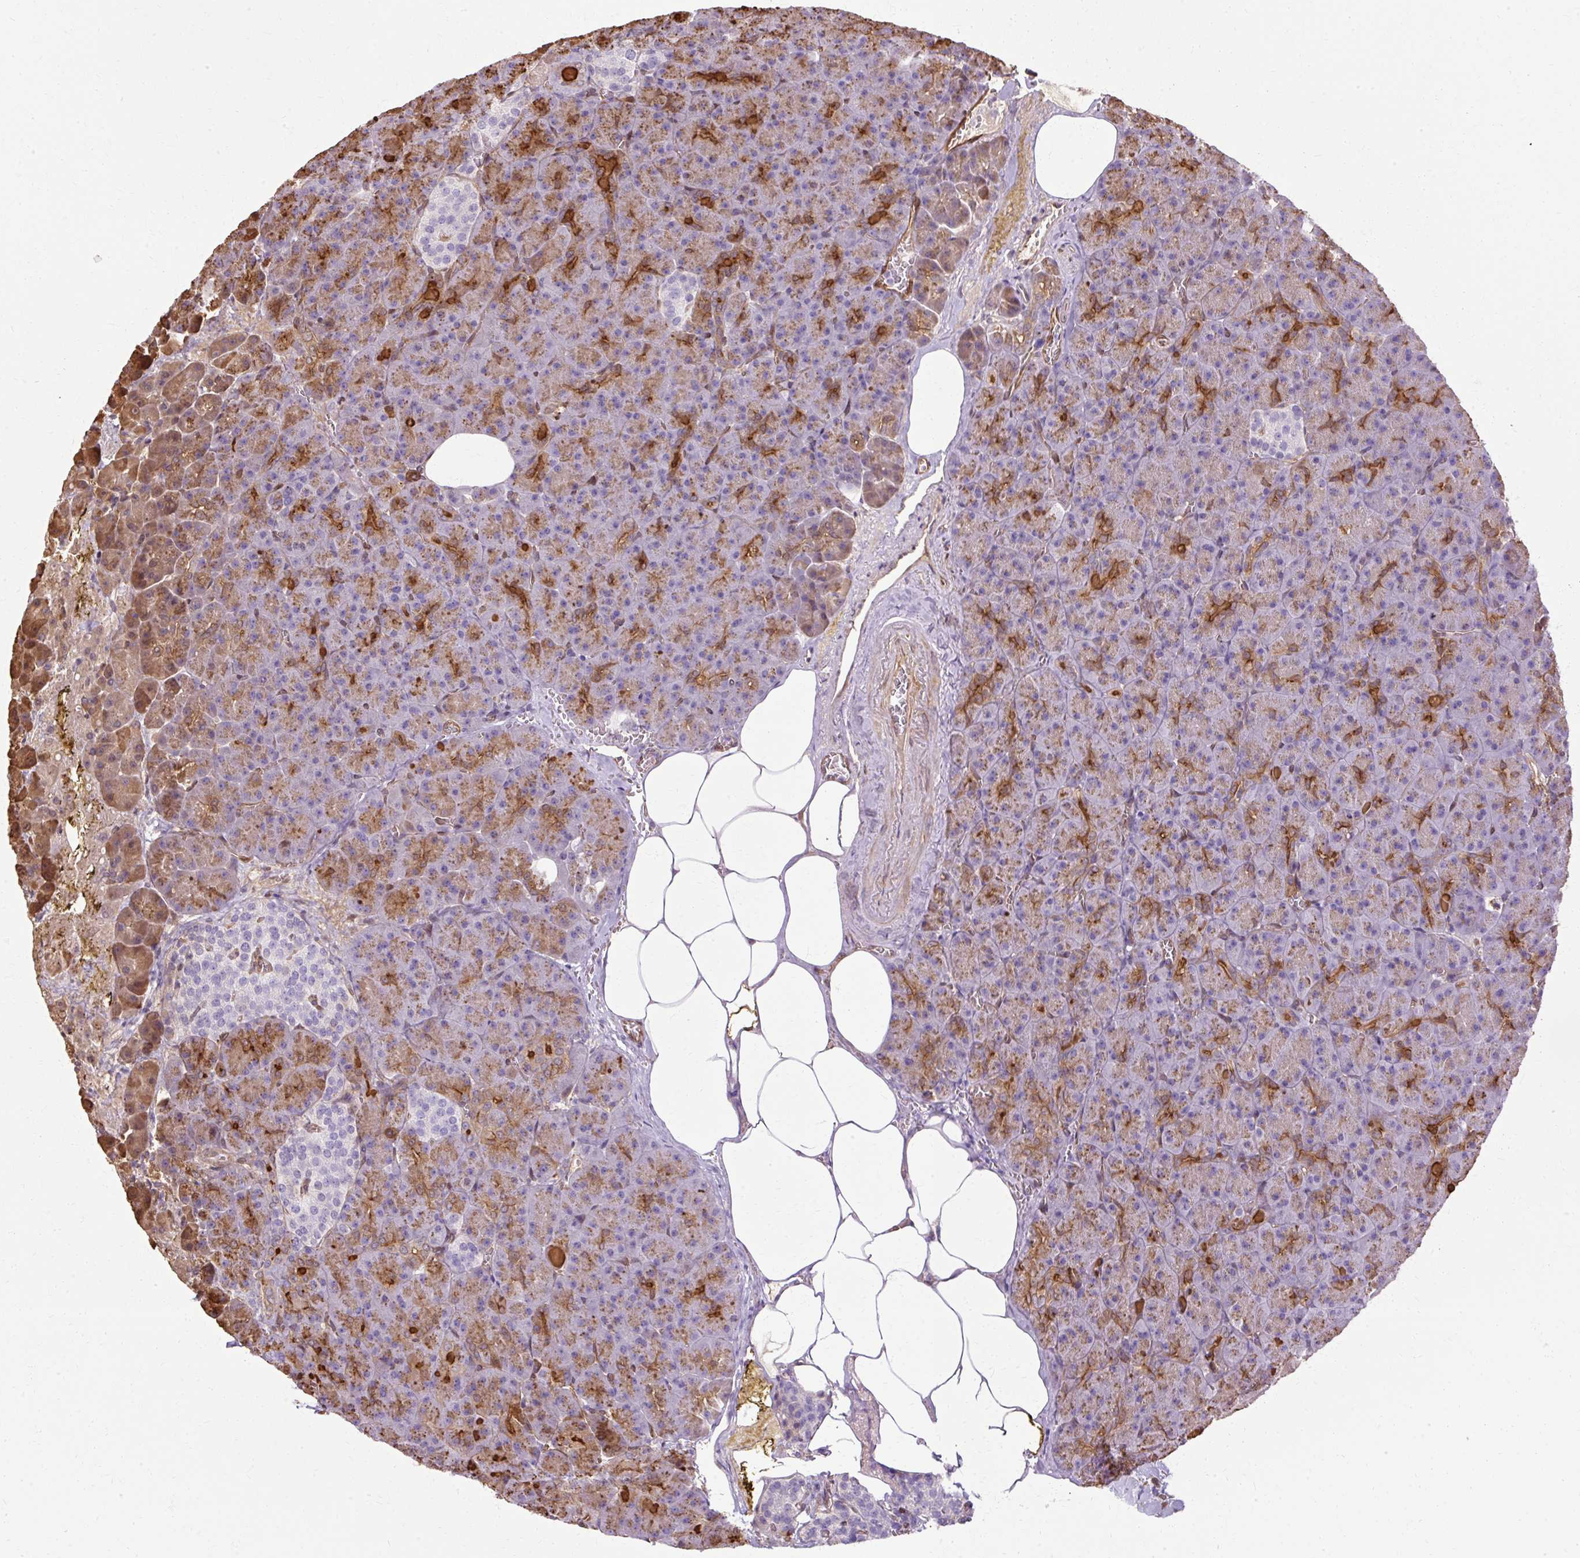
{"staining": {"intensity": "moderate", "quantity": ">75%", "location": "cytoplasmic/membranous"}, "tissue": "pancreas", "cell_type": "Exocrine glandular cells", "image_type": "normal", "snomed": [{"axis": "morphology", "description": "Normal tissue, NOS"}, {"axis": "topography", "description": "Pancreas"}], "caption": "Unremarkable pancreas was stained to show a protein in brown. There is medium levels of moderate cytoplasmic/membranous positivity in about >75% of exocrine glandular cells. Nuclei are stained in blue.", "gene": "CNN3", "patient": {"sex": "female", "age": 74}}